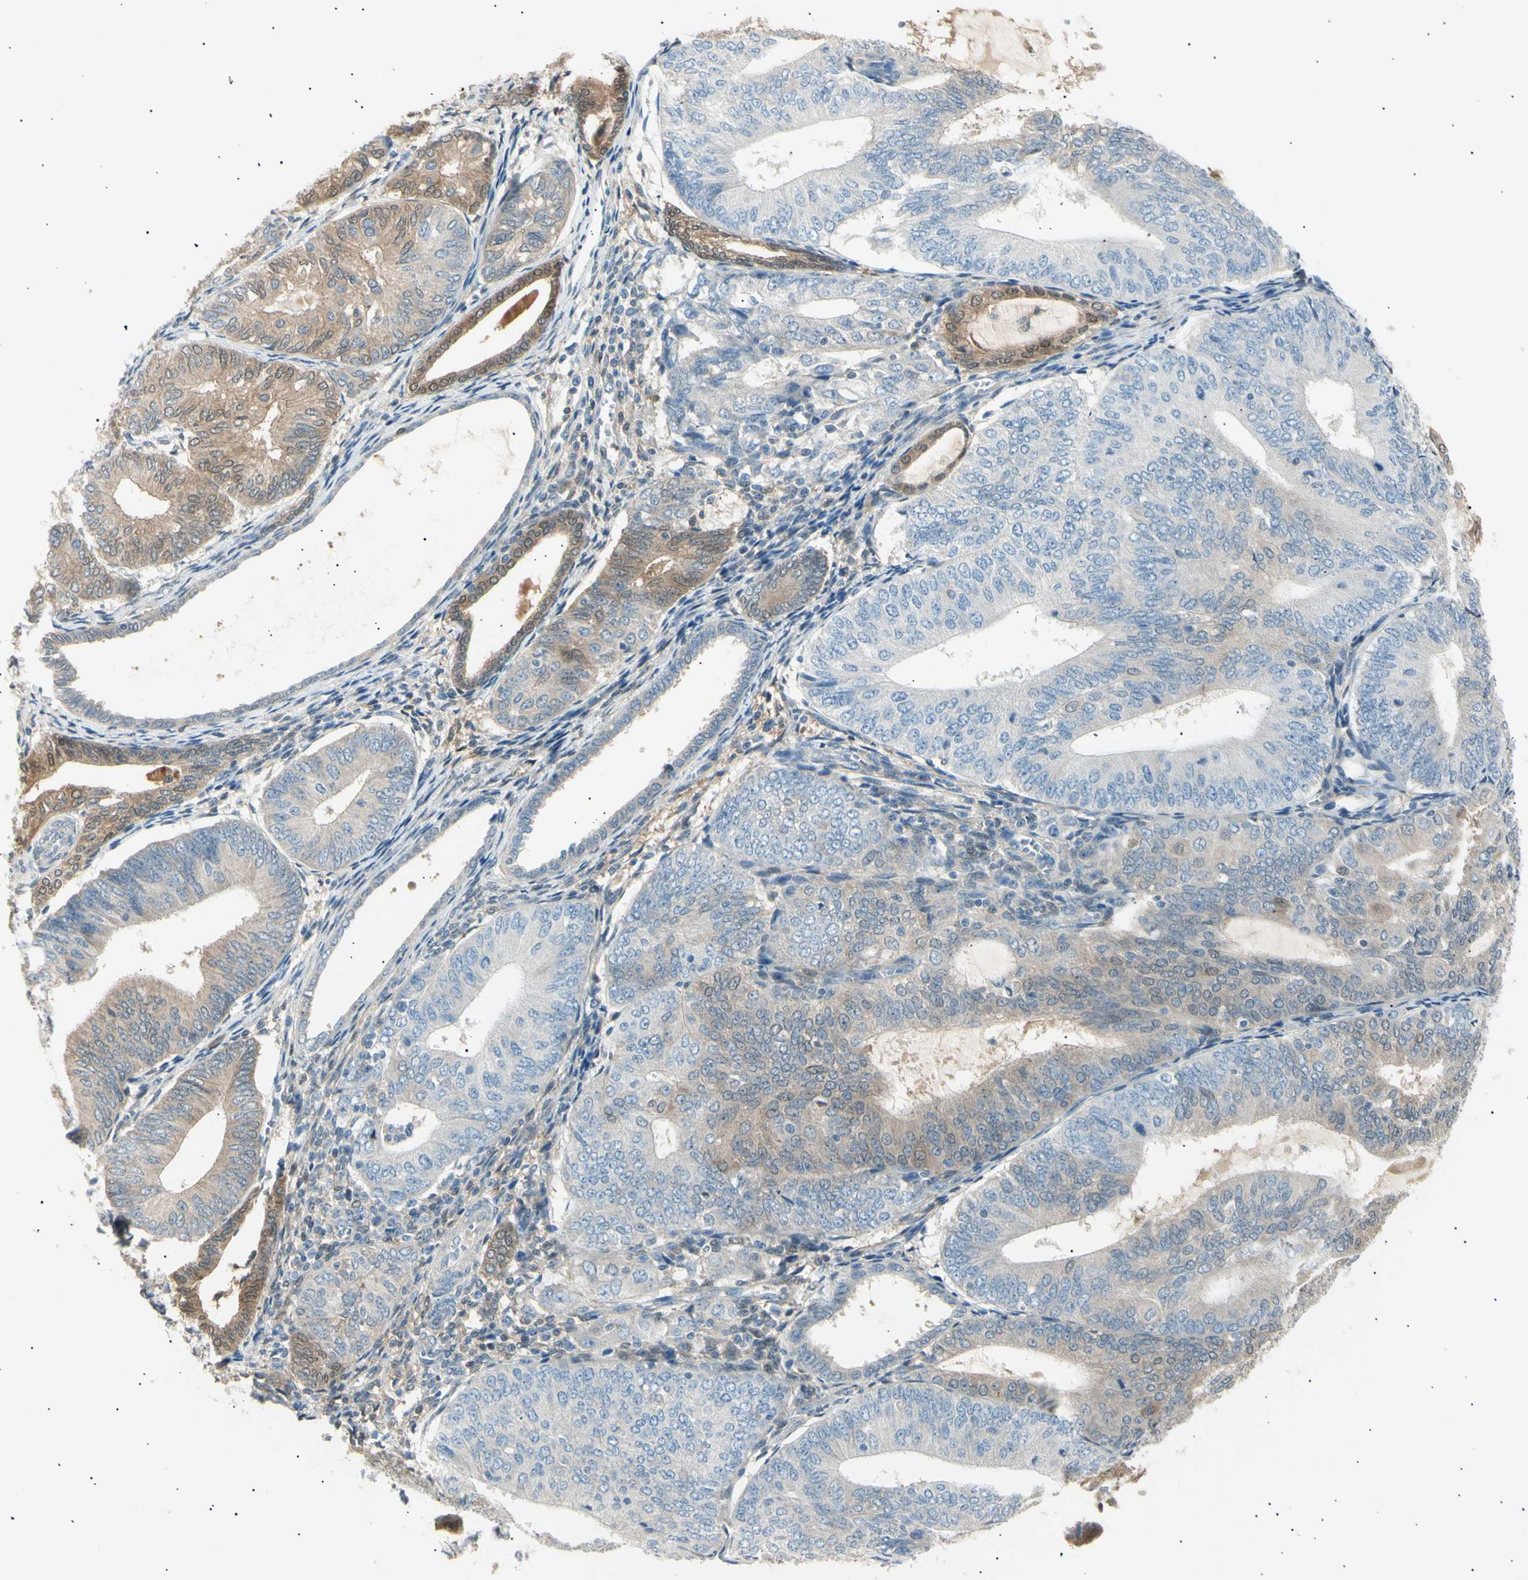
{"staining": {"intensity": "moderate", "quantity": "25%-75%", "location": "cytoplasmic/membranous"}, "tissue": "endometrial cancer", "cell_type": "Tumor cells", "image_type": "cancer", "snomed": [{"axis": "morphology", "description": "Adenocarcinoma, NOS"}, {"axis": "topography", "description": "Endometrium"}], "caption": "Immunohistochemistry staining of endometrial cancer, which demonstrates medium levels of moderate cytoplasmic/membranous staining in about 25%-75% of tumor cells indicating moderate cytoplasmic/membranous protein positivity. The staining was performed using DAB (brown) for protein detection and nuclei were counterstained in hematoxylin (blue).", "gene": "LHPP", "patient": {"sex": "female", "age": 81}}